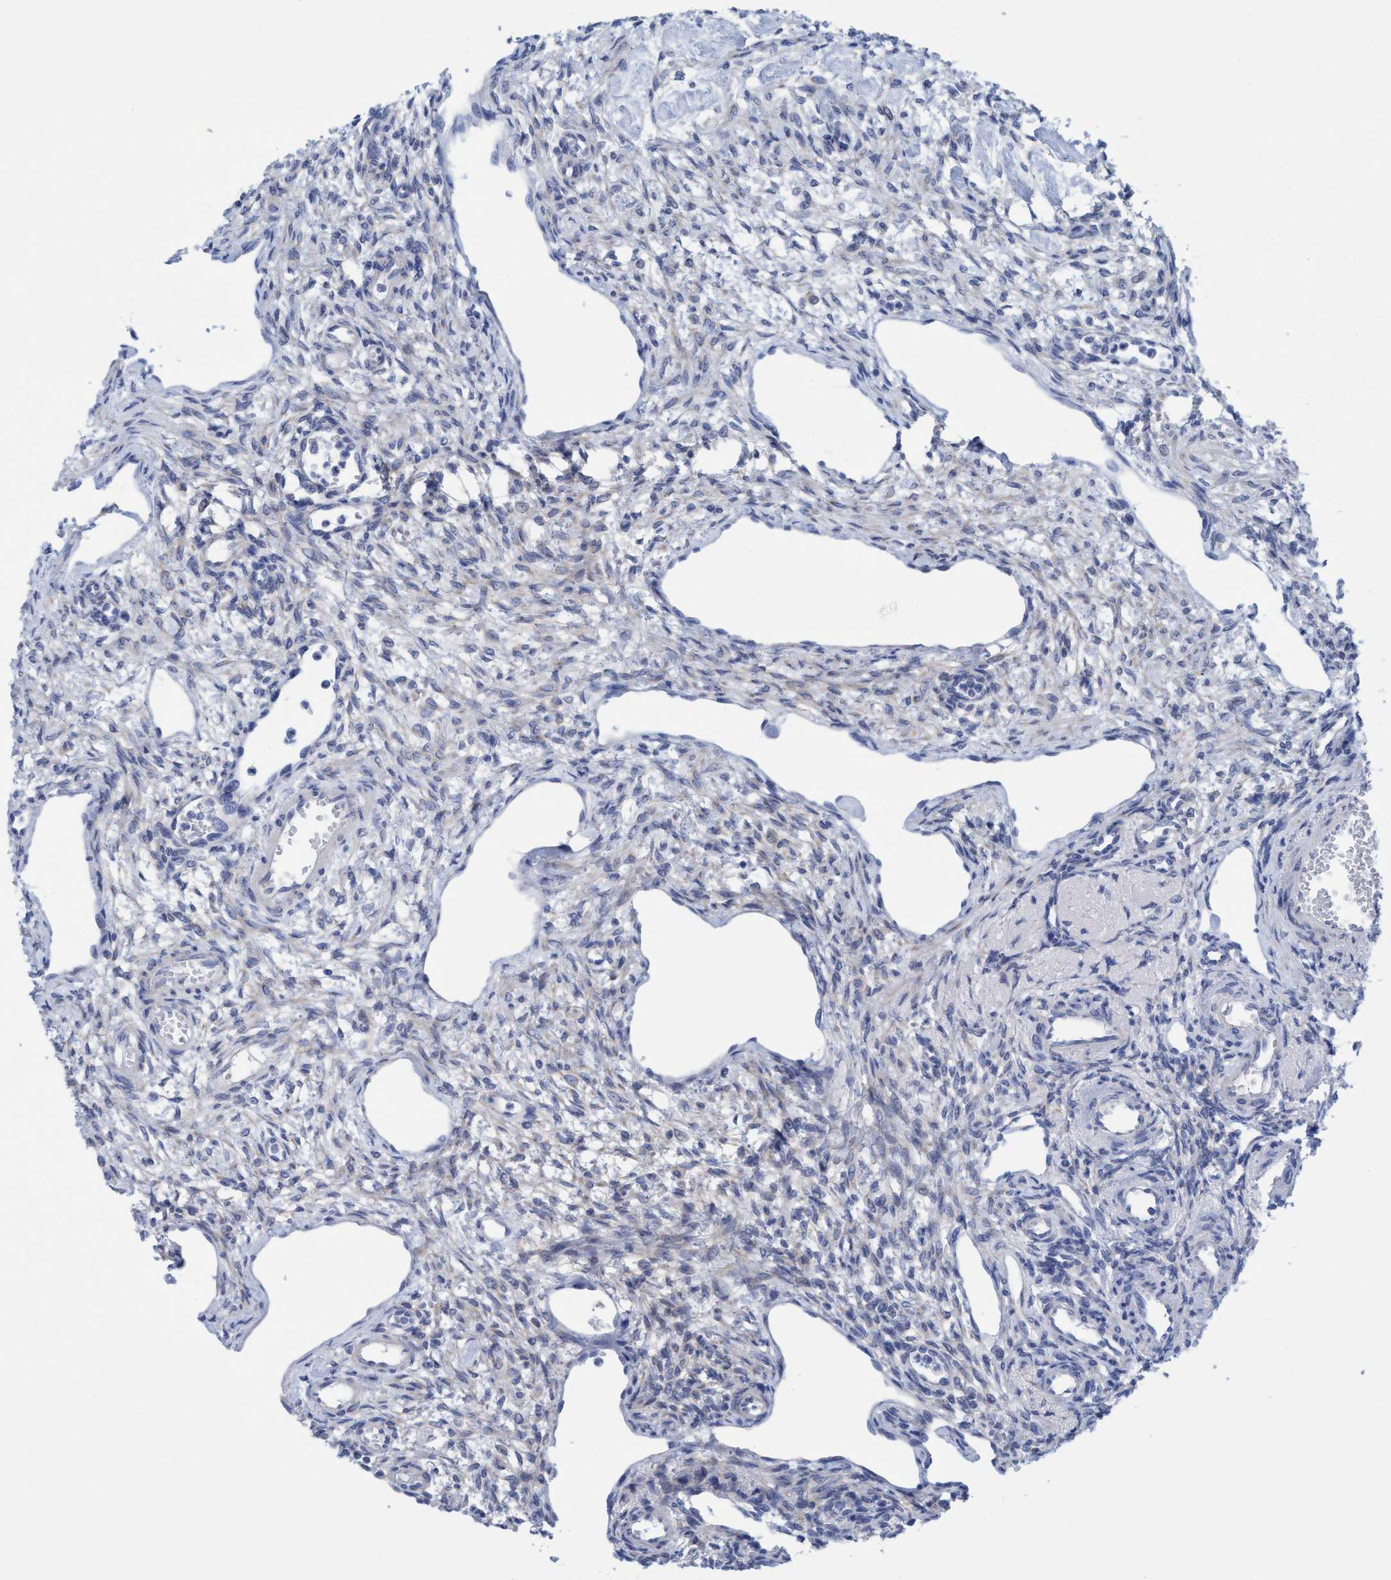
{"staining": {"intensity": "negative", "quantity": "none", "location": "none"}, "tissue": "ovary", "cell_type": "Ovarian stroma cells", "image_type": "normal", "snomed": [{"axis": "morphology", "description": "Normal tissue, NOS"}, {"axis": "topography", "description": "Ovary"}], "caption": "DAB immunohistochemical staining of benign ovary displays no significant positivity in ovarian stroma cells. (DAB (3,3'-diaminobenzidine) IHC visualized using brightfield microscopy, high magnification).", "gene": "RSAD1", "patient": {"sex": "female", "age": 33}}